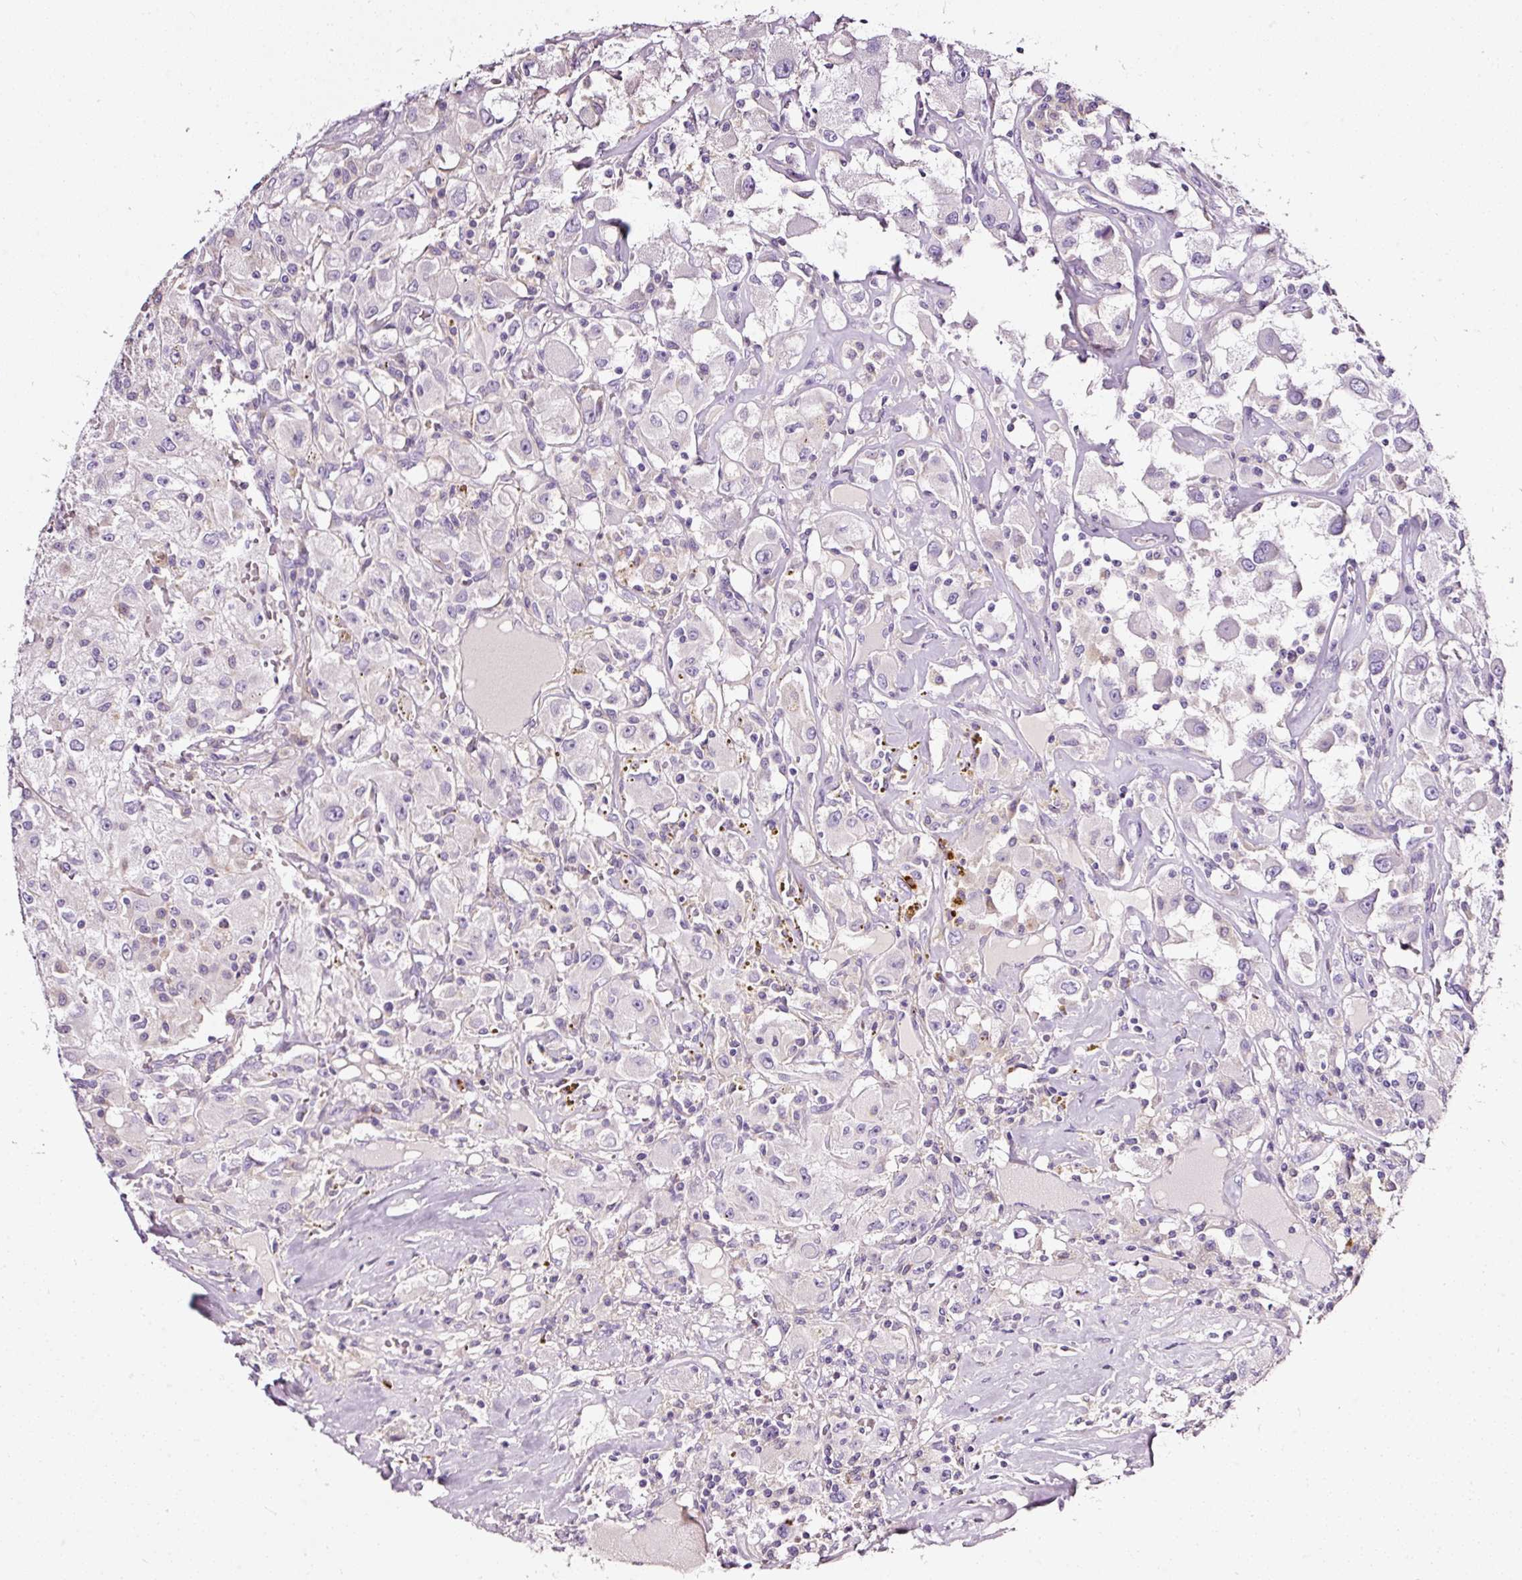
{"staining": {"intensity": "negative", "quantity": "none", "location": "none"}, "tissue": "renal cancer", "cell_type": "Tumor cells", "image_type": "cancer", "snomed": [{"axis": "morphology", "description": "Adenocarcinoma, NOS"}, {"axis": "topography", "description": "Kidney"}], "caption": "Protein analysis of renal cancer (adenocarcinoma) displays no significant positivity in tumor cells.", "gene": "CYB561A3", "patient": {"sex": "female", "age": 67}}